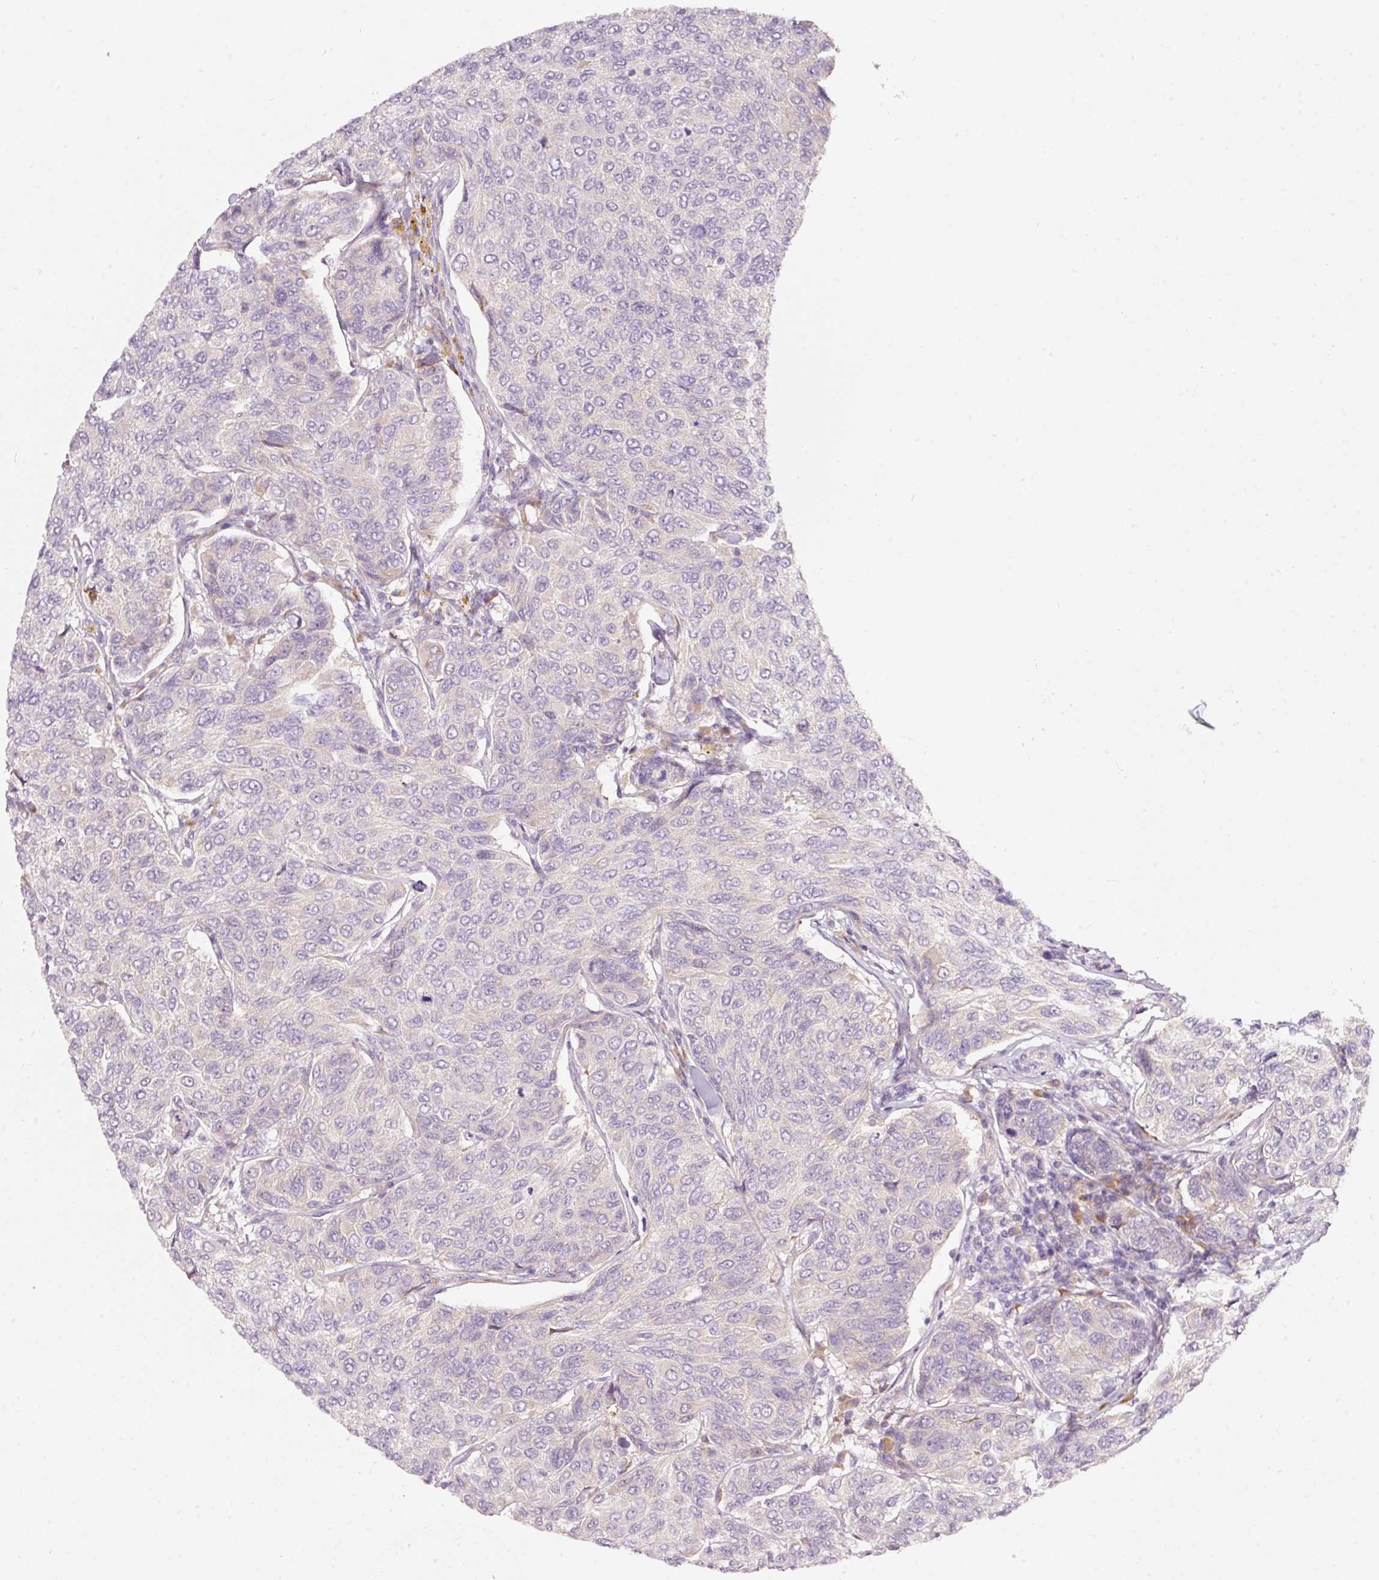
{"staining": {"intensity": "negative", "quantity": "none", "location": "none"}, "tissue": "breast cancer", "cell_type": "Tumor cells", "image_type": "cancer", "snomed": [{"axis": "morphology", "description": "Duct carcinoma"}, {"axis": "topography", "description": "Breast"}], "caption": "A histopathology image of breast cancer stained for a protein reveals no brown staining in tumor cells.", "gene": "RSPO2", "patient": {"sex": "female", "age": 55}}